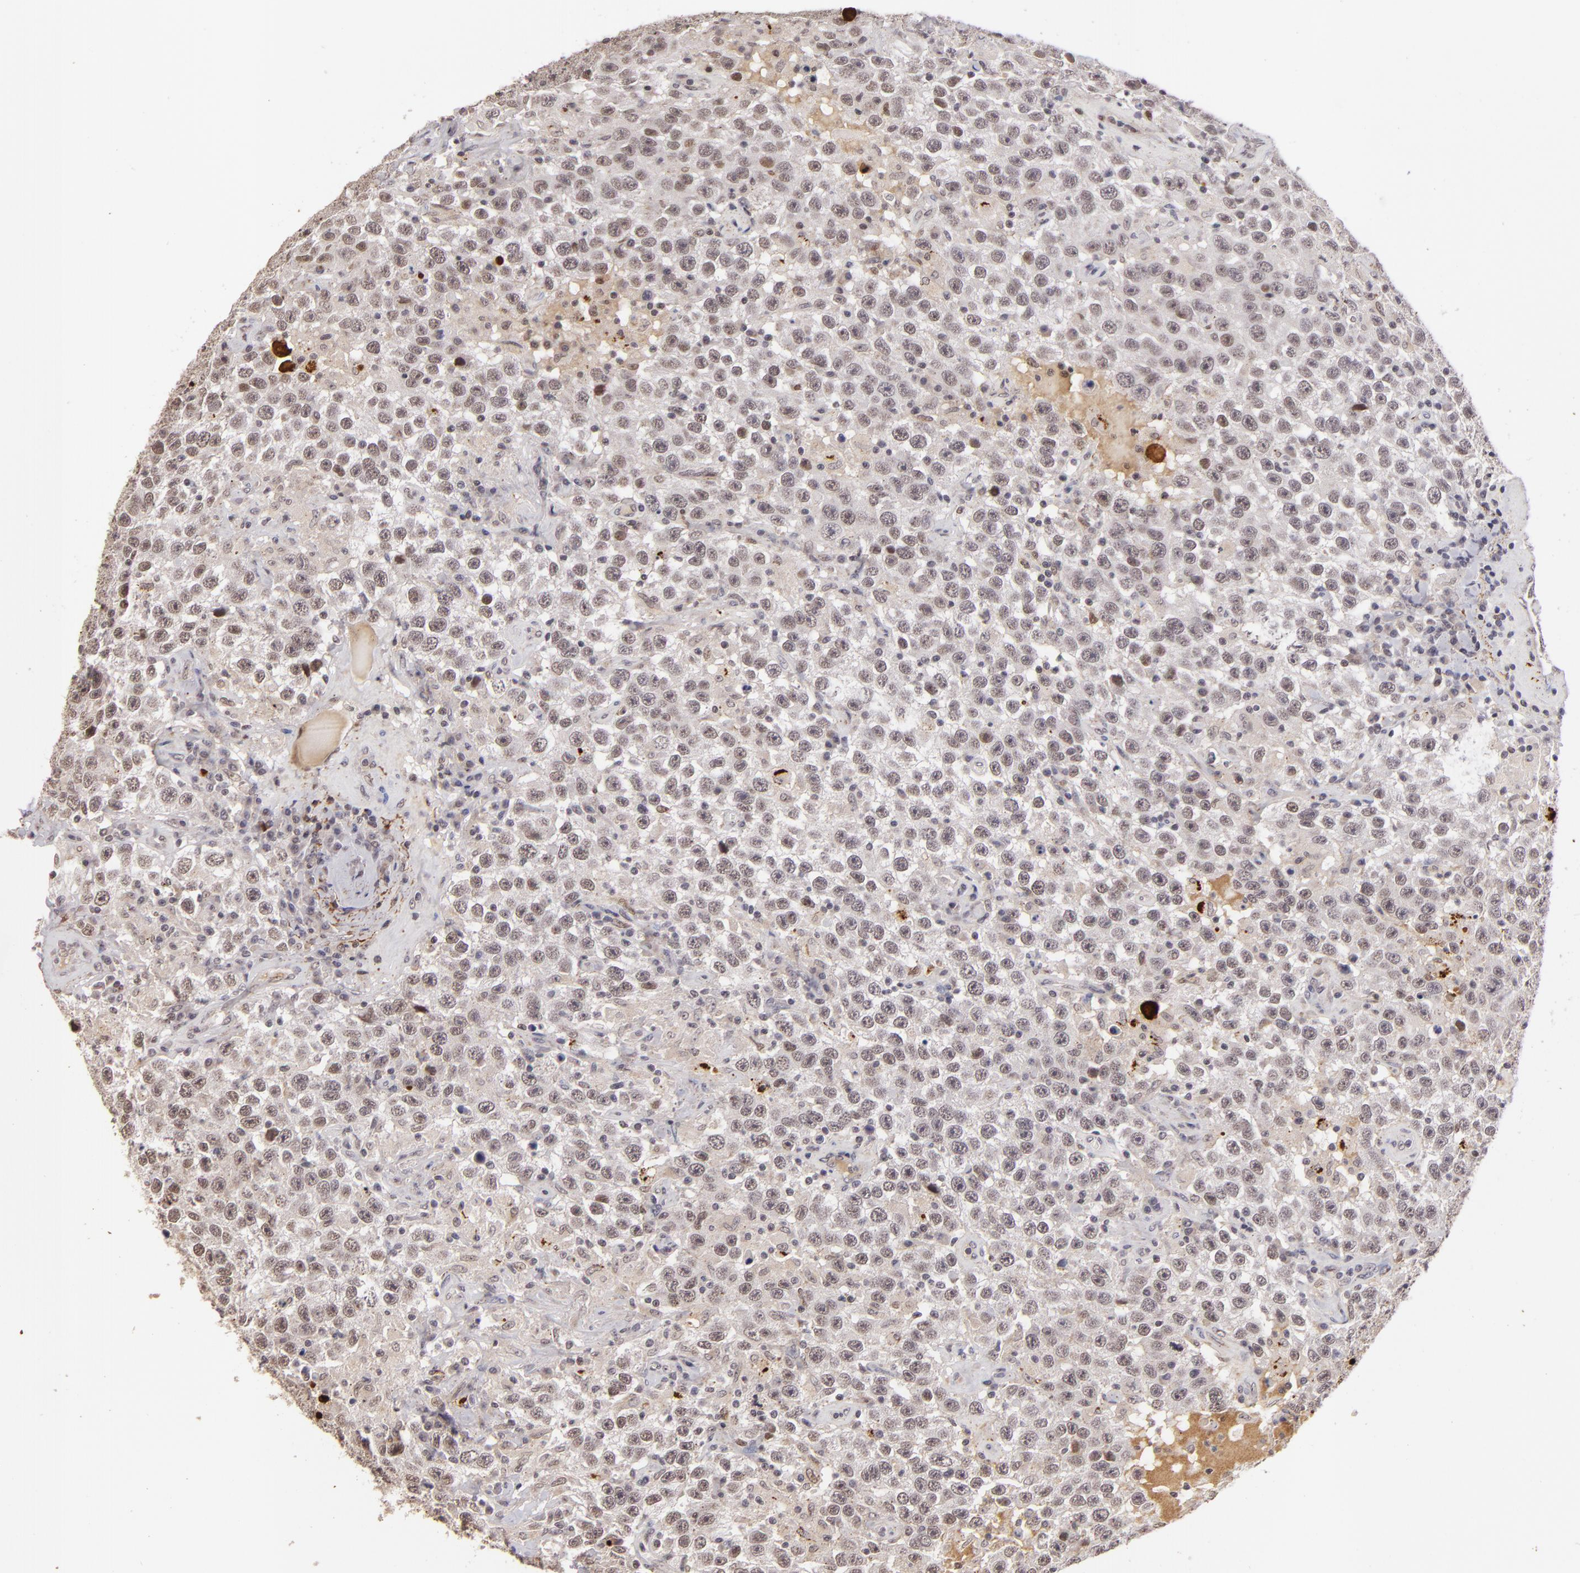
{"staining": {"intensity": "weak", "quantity": "<25%", "location": "nuclear"}, "tissue": "testis cancer", "cell_type": "Tumor cells", "image_type": "cancer", "snomed": [{"axis": "morphology", "description": "Seminoma, NOS"}, {"axis": "topography", "description": "Testis"}], "caption": "The photomicrograph demonstrates no significant positivity in tumor cells of seminoma (testis).", "gene": "RXRG", "patient": {"sex": "male", "age": 41}}